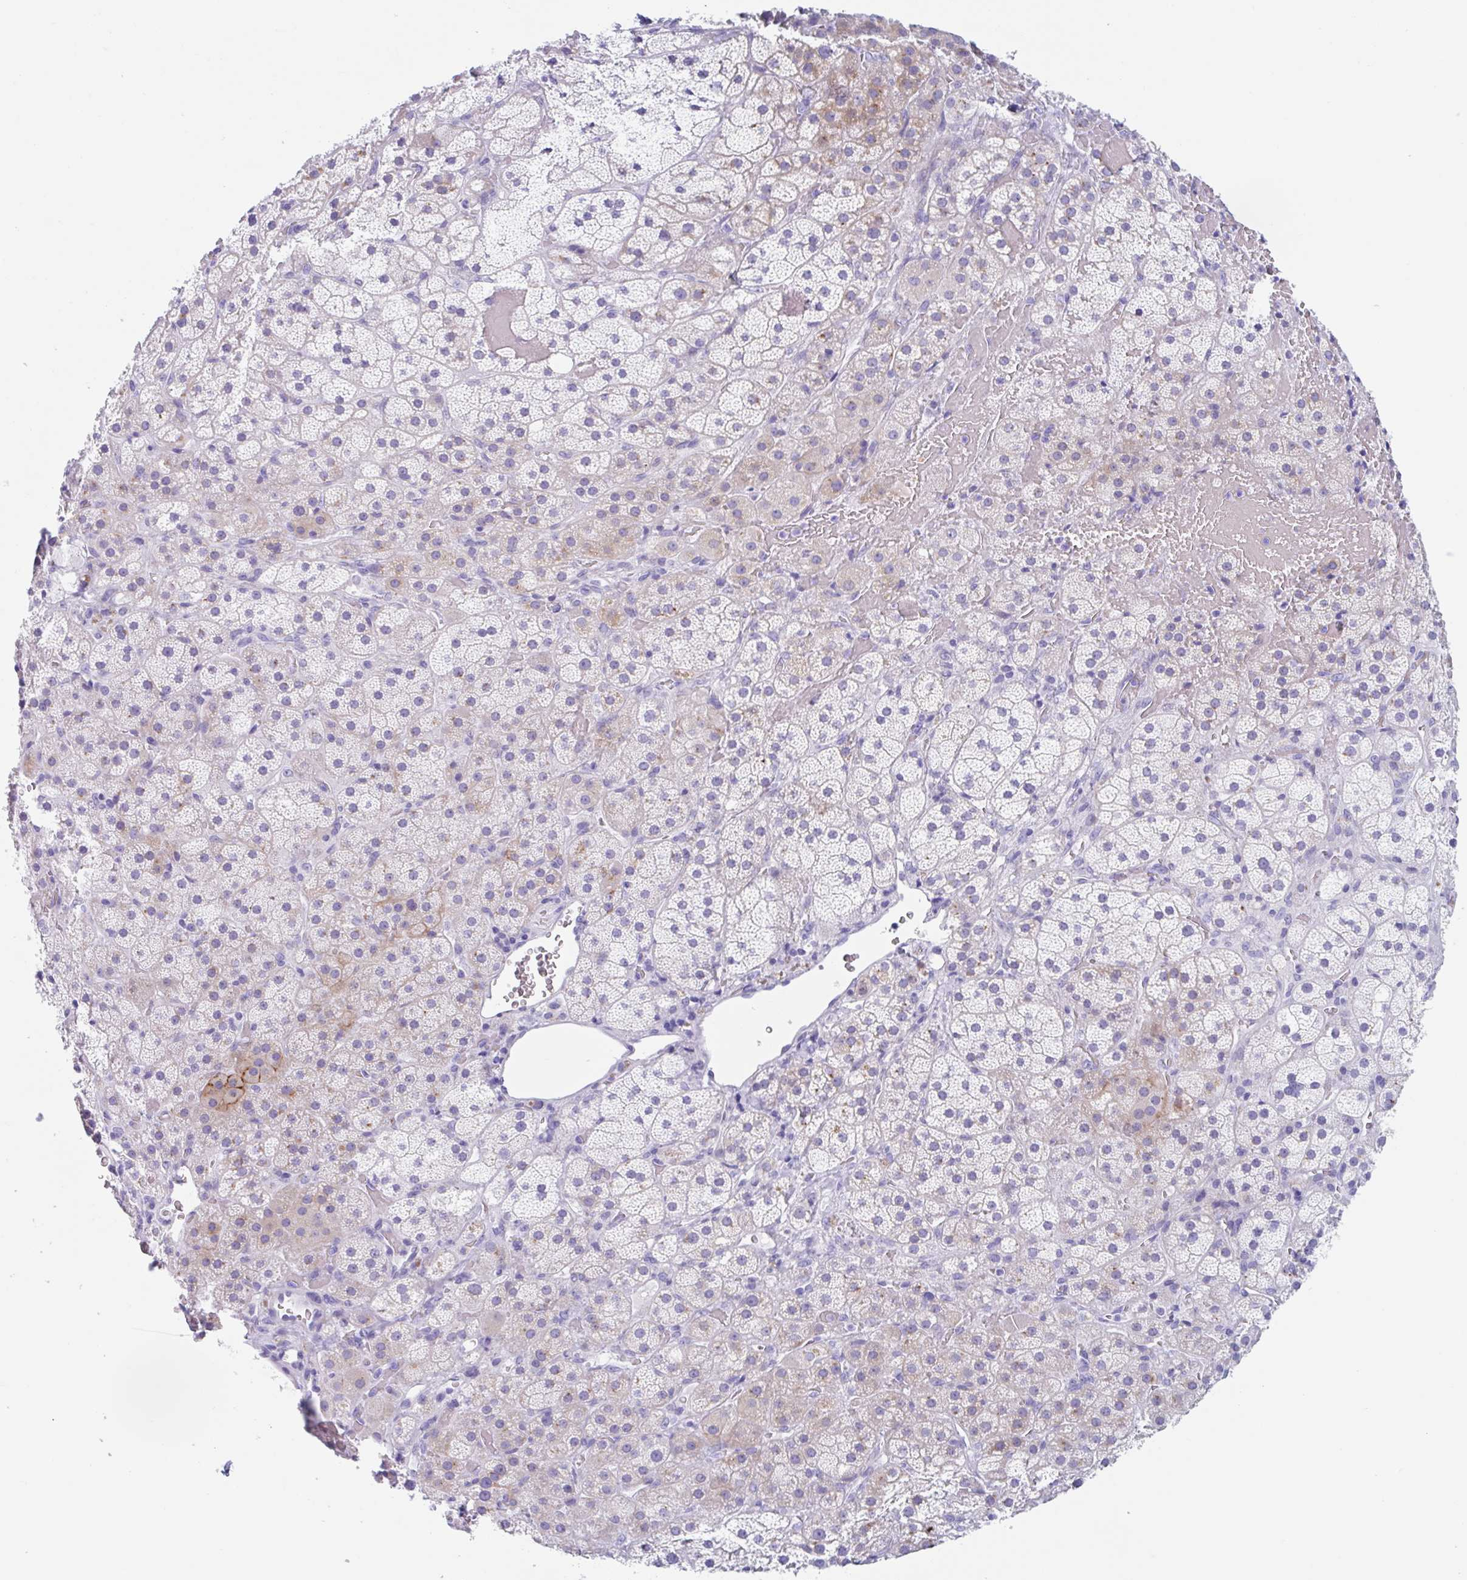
{"staining": {"intensity": "weak", "quantity": "25%-75%", "location": "cytoplasmic/membranous"}, "tissue": "adrenal gland", "cell_type": "Glandular cells", "image_type": "normal", "snomed": [{"axis": "morphology", "description": "Normal tissue, NOS"}, {"axis": "topography", "description": "Adrenal gland"}], "caption": "Protein staining of benign adrenal gland shows weak cytoplasmic/membranous positivity in approximately 25%-75% of glandular cells.", "gene": "CPTP", "patient": {"sex": "male", "age": 57}}